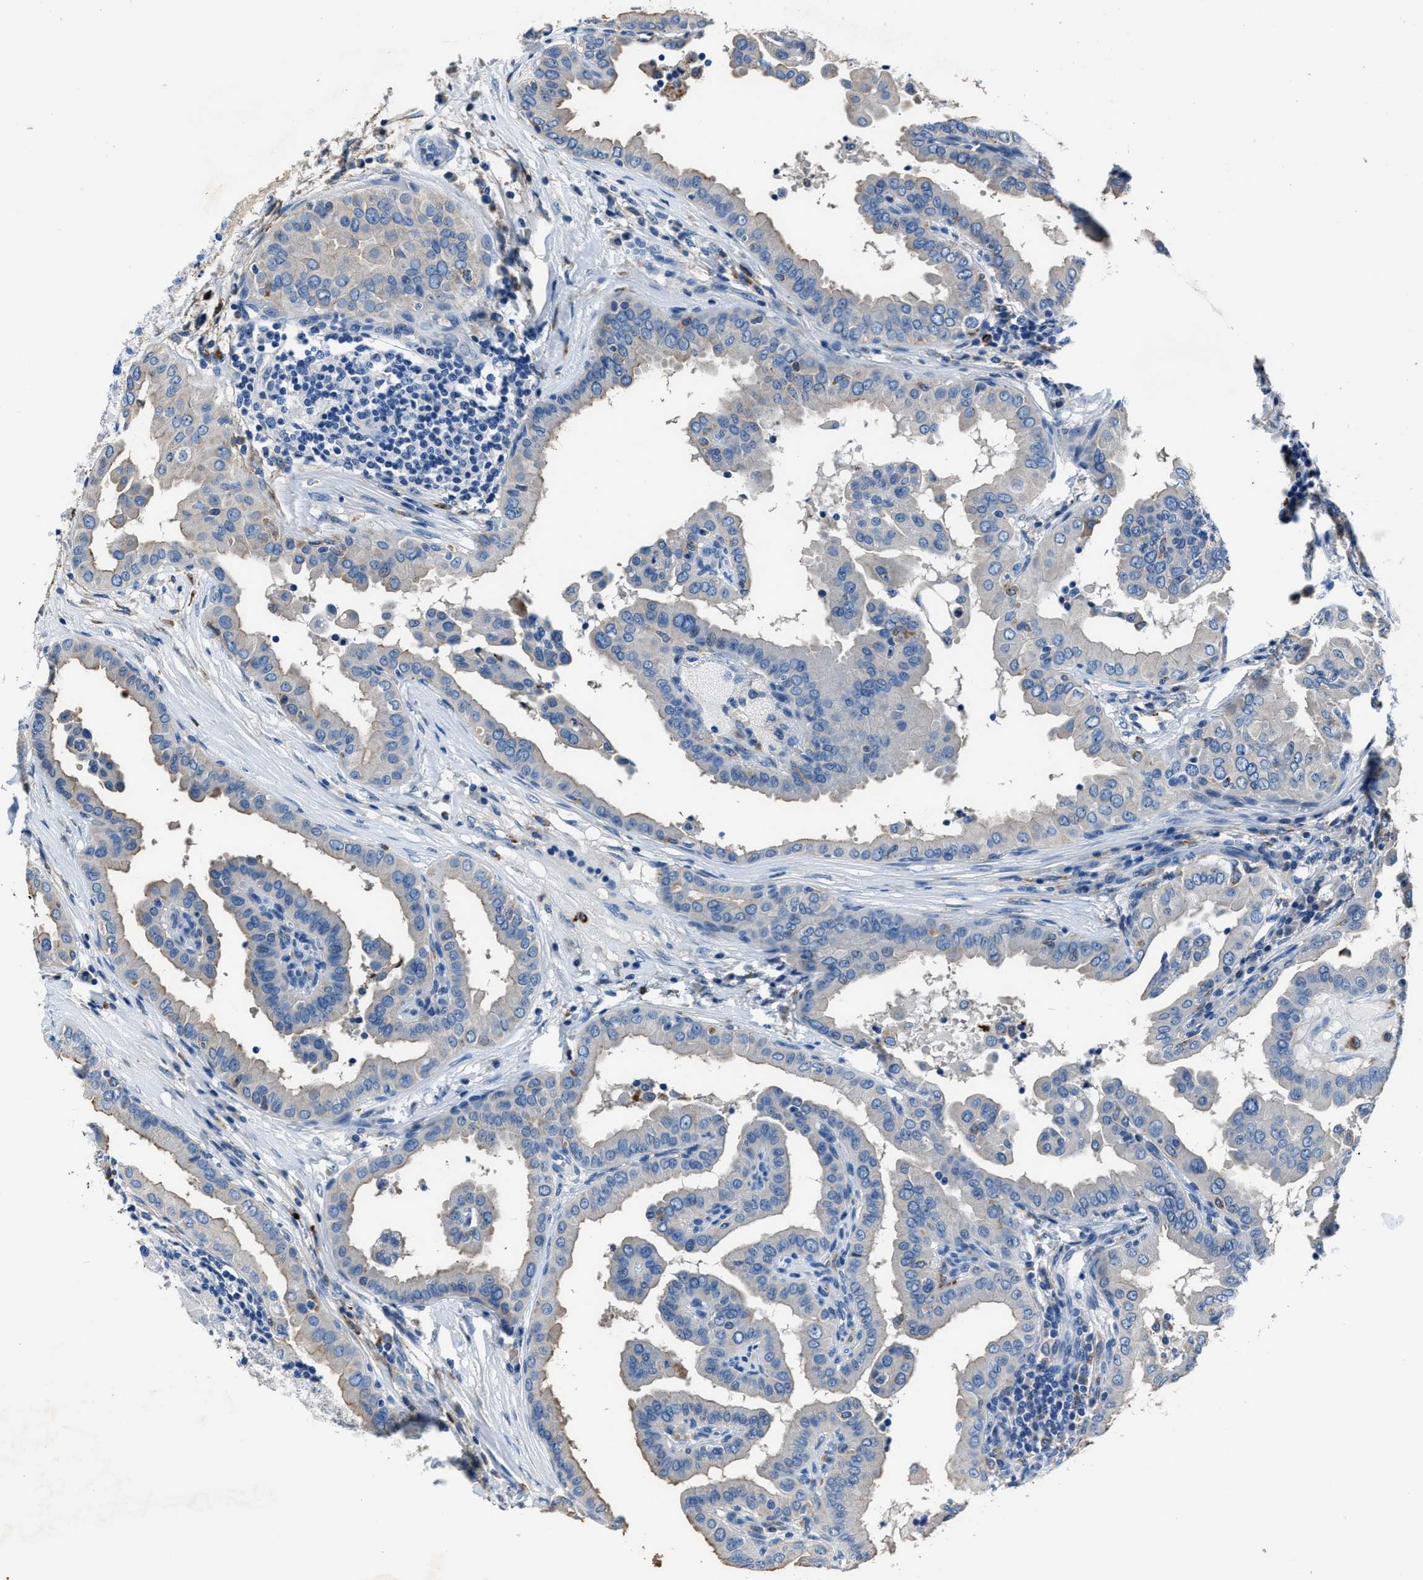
{"staining": {"intensity": "negative", "quantity": "none", "location": "none"}, "tissue": "thyroid cancer", "cell_type": "Tumor cells", "image_type": "cancer", "snomed": [{"axis": "morphology", "description": "Papillary adenocarcinoma, NOS"}, {"axis": "topography", "description": "Thyroid gland"}], "caption": "Immunohistochemistry (IHC) image of neoplastic tissue: thyroid cancer (papillary adenocarcinoma) stained with DAB reveals no significant protein expression in tumor cells.", "gene": "FGL2", "patient": {"sex": "male", "age": 33}}